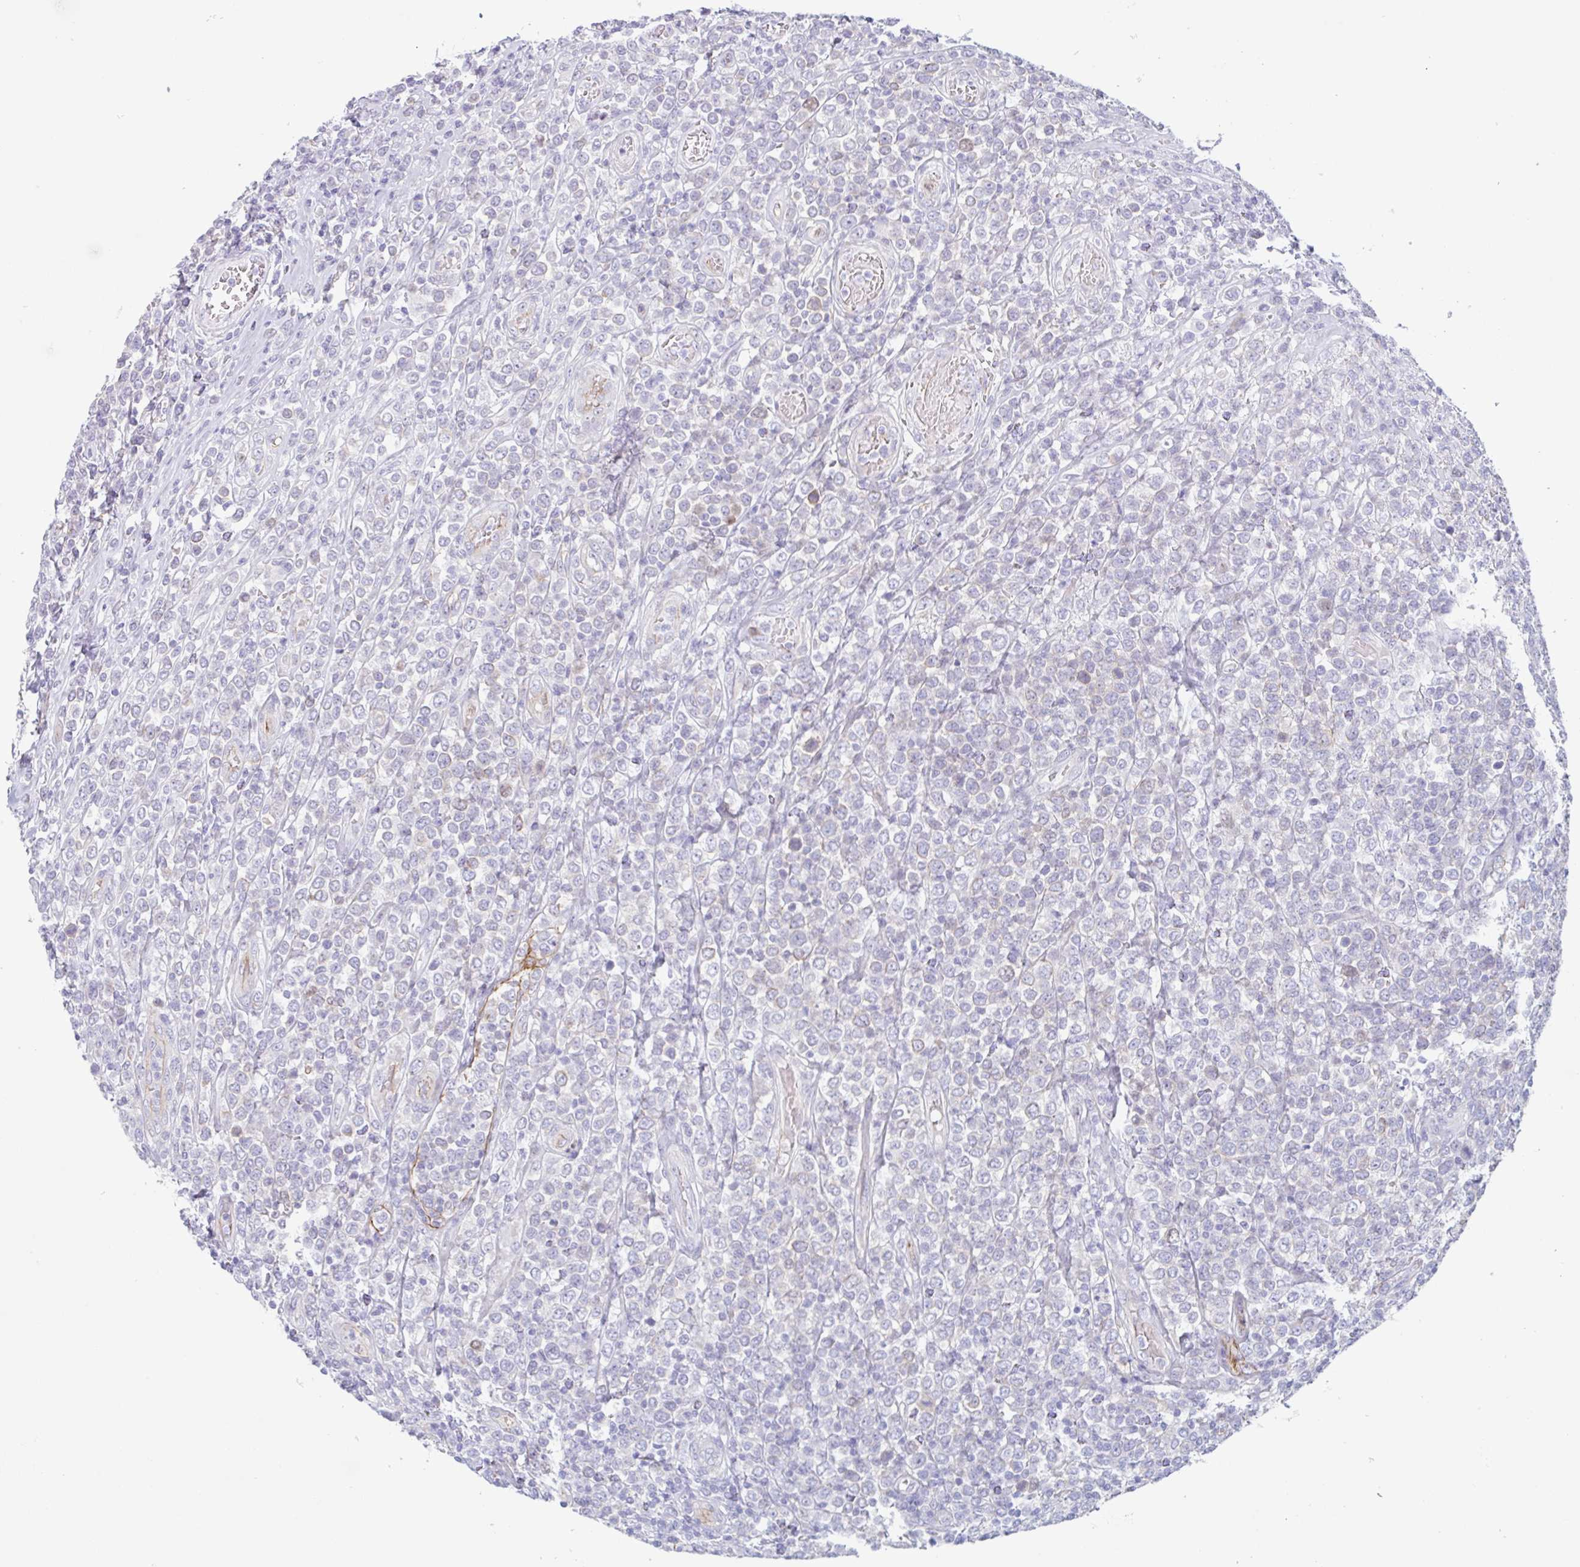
{"staining": {"intensity": "negative", "quantity": "none", "location": "none"}, "tissue": "lymphoma", "cell_type": "Tumor cells", "image_type": "cancer", "snomed": [{"axis": "morphology", "description": "Malignant lymphoma, non-Hodgkin's type, High grade"}, {"axis": "topography", "description": "Soft tissue"}], "caption": "A high-resolution image shows immunohistochemistry staining of lymphoma, which demonstrates no significant staining in tumor cells. The staining is performed using DAB (3,3'-diaminobenzidine) brown chromogen with nuclei counter-stained in using hematoxylin.", "gene": "MYH10", "patient": {"sex": "female", "age": 56}}